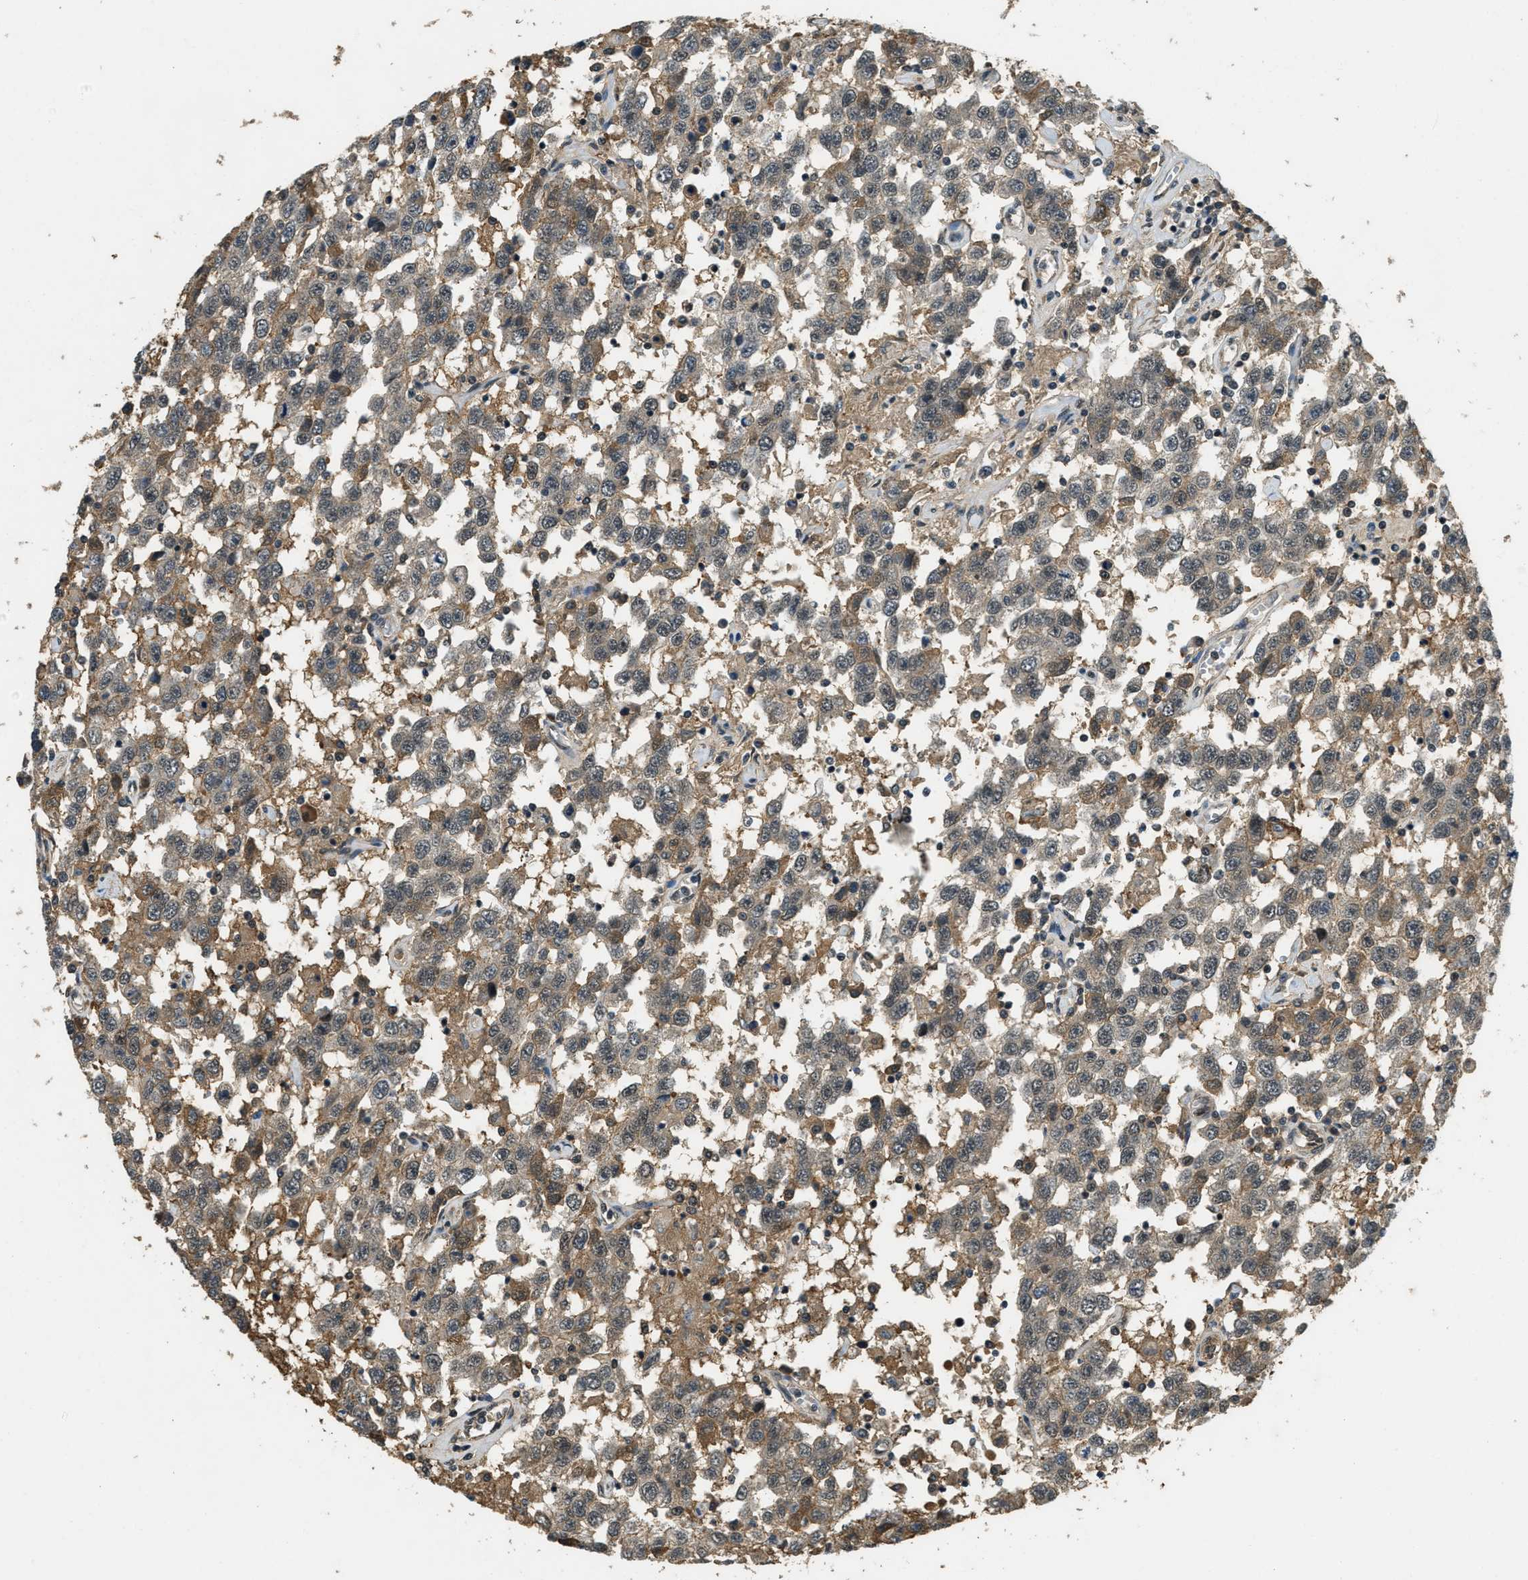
{"staining": {"intensity": "moderate", "quantity": "<25%", "location": "cytoplasmic/membranous"}, "tissue": "testis cancer", "cell_type": "Tumor cells", "image_type": "cancer", "snomed": [{"axis": "morphology", "description": "Seminoma, NOS"}, {"axis": "topography", "description": "Testis"}], "caption": "Human seminoma (testis) stained with a protein marker reveals moderate staining in tumor cells.", "gene": "ZNF148", "patient": {"sex": "male", "age": 41}}